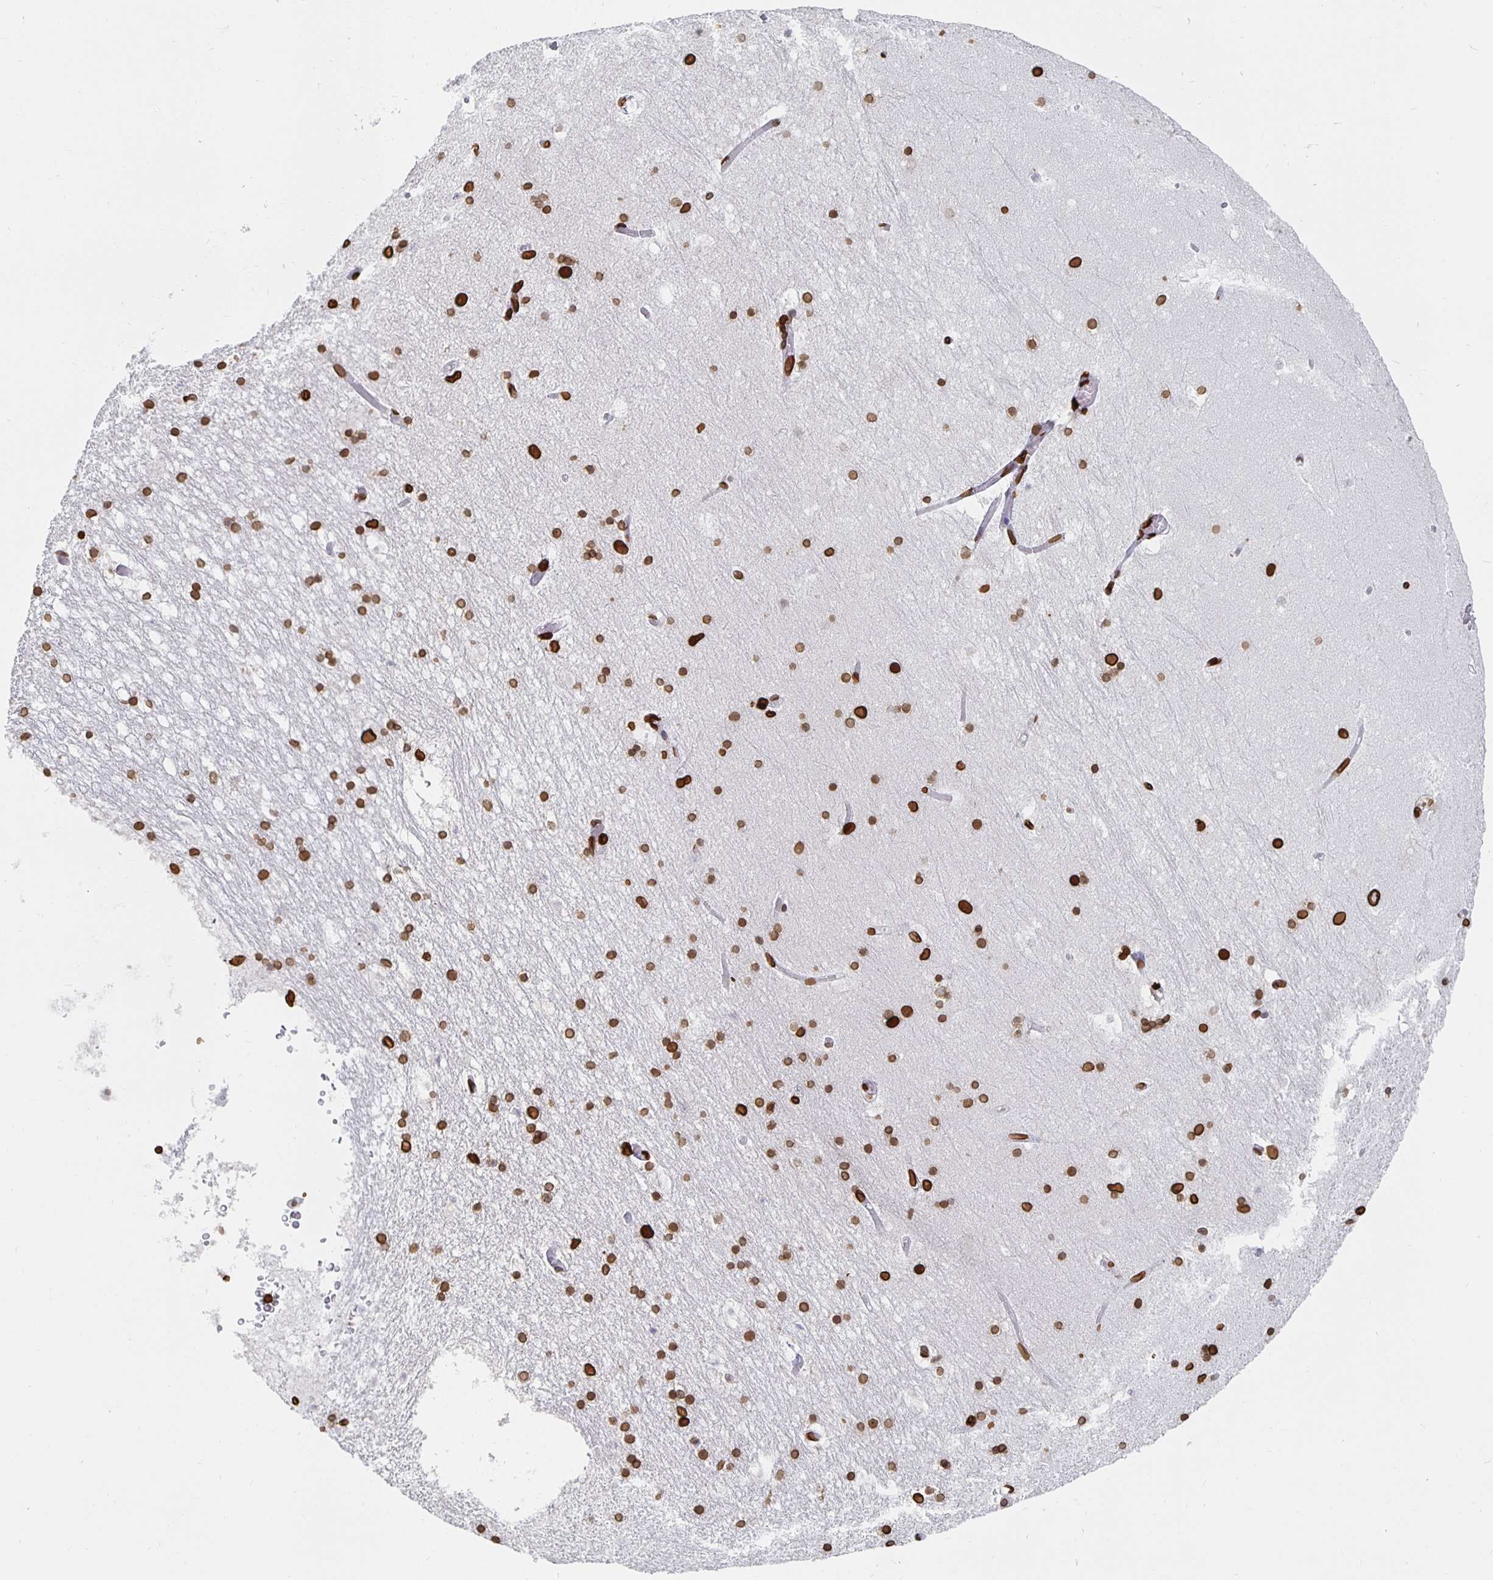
{"staining": {"intensity": "strong", "quantity": ">75%", "location": "cytoplasmic/membranous,nuclear"}, "tissue": "hippocampus", "cell_type": "Glial cells", "image_type": "normal", "snomed": [{"axis": "morphology", "description": "Normal tissue, NOS"}, {"axis": "topography", "description": "Hippocampus"}], "caption": "Protein staining of benign hippocampus demonstrates strong cytoplasmic/membranous,nuclear staining in about >75% of glial cells. (DAB = brown stain, brightfield microscopy at high magnification).", "gene": "LMNB1", "patient": {"sex": "female", "age": 52}}